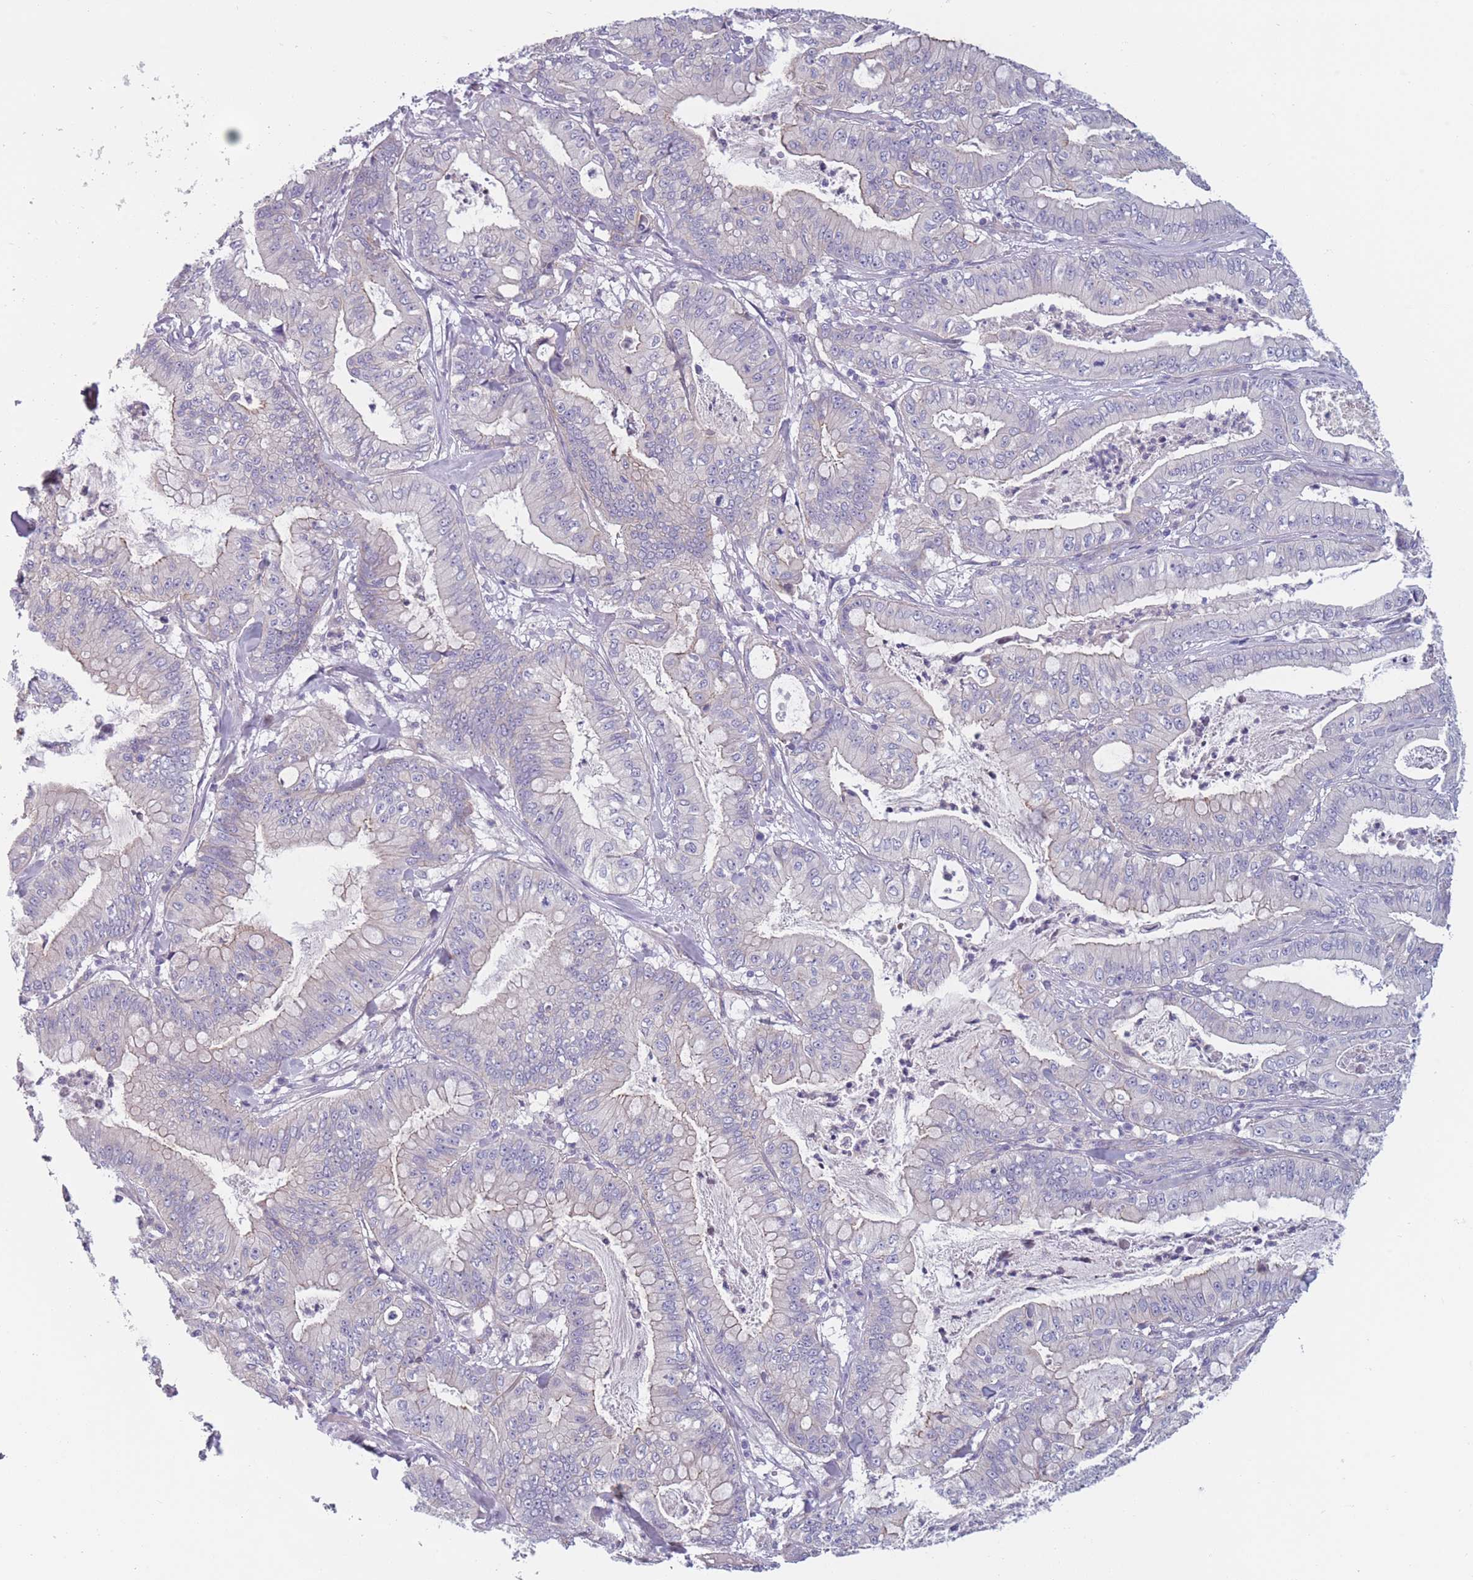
{"staining": {"intensity": "negative", "quantity": "none", "location": "none"}, "tissue": "pancreatic cancer", "cell_type": "Tumor cells", "image_type": "cancer", "snomed": [{"axis": "morphology", "description": "Adenocarcinoma, NOS"}, {"axis": "topography", "description": "Pancreas"}], "caption": "Pancreatic adenocarcinoma stained for a protein using immunohistochemistry (IHC) exhibits no positivity tumor cells.", "gene": "FAM83F", "patient": {"sex": "male", "age": 71}}